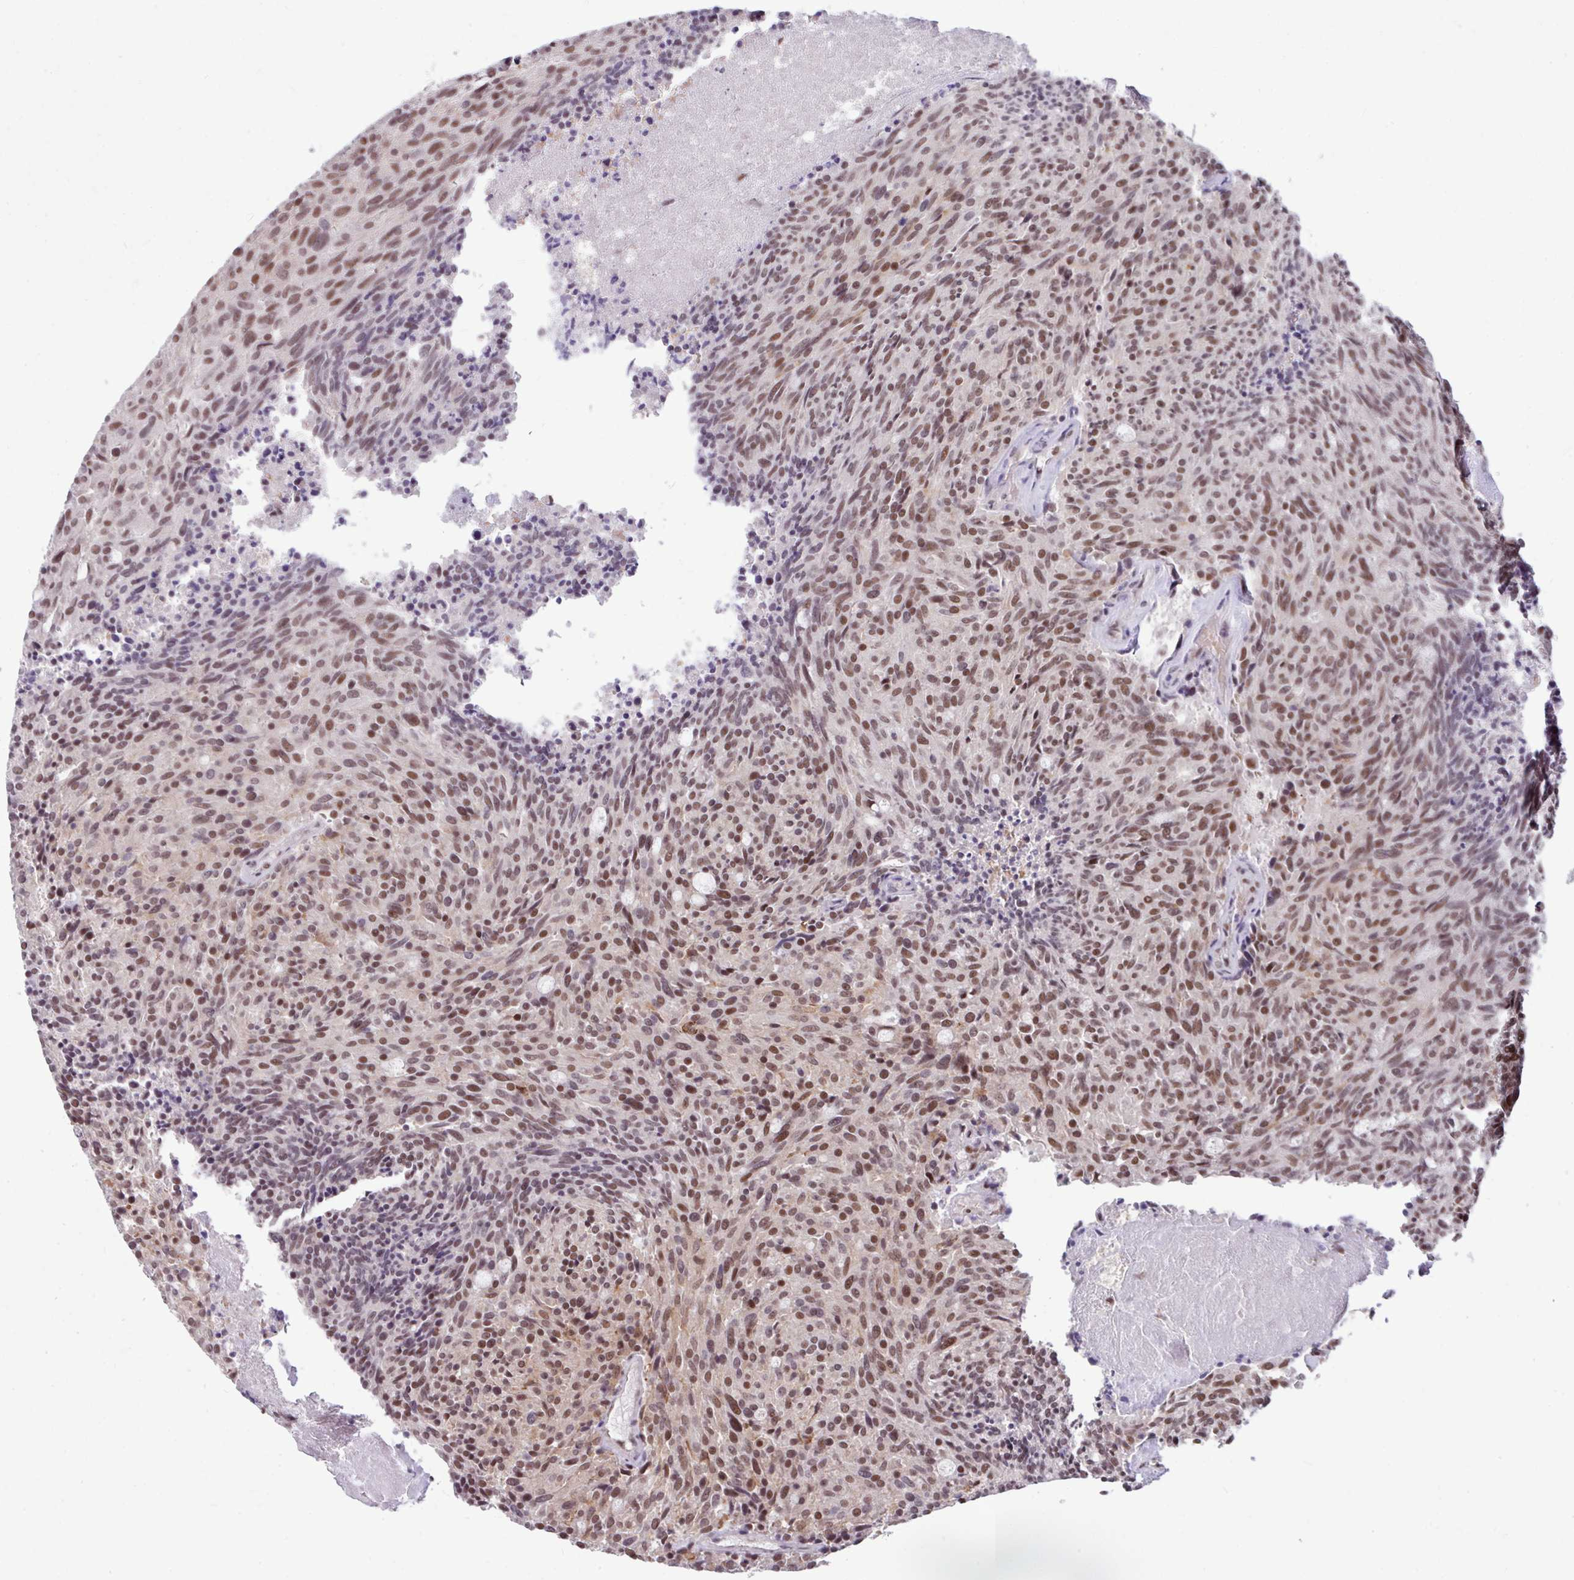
{"staining": {"intensity": "moderate", "quantity": ">75%", "location": "nuclear"}, "tissue": "carcinoid", "cell_type": "Tumor cells", "image_type": "cancer", "snomed": [{"axis": "morphology", "description": "Carcinoid, malignant, NOS"}, {"axis": "topography", "description": "Pancreas"}], "caption": "Malignant carcinoid stained with a brown dye exhibits moderate nuclear positive expression in about >75% of tumor cells.", "gene": "TDG", "patient": {"sex": "female", "age": 54}}